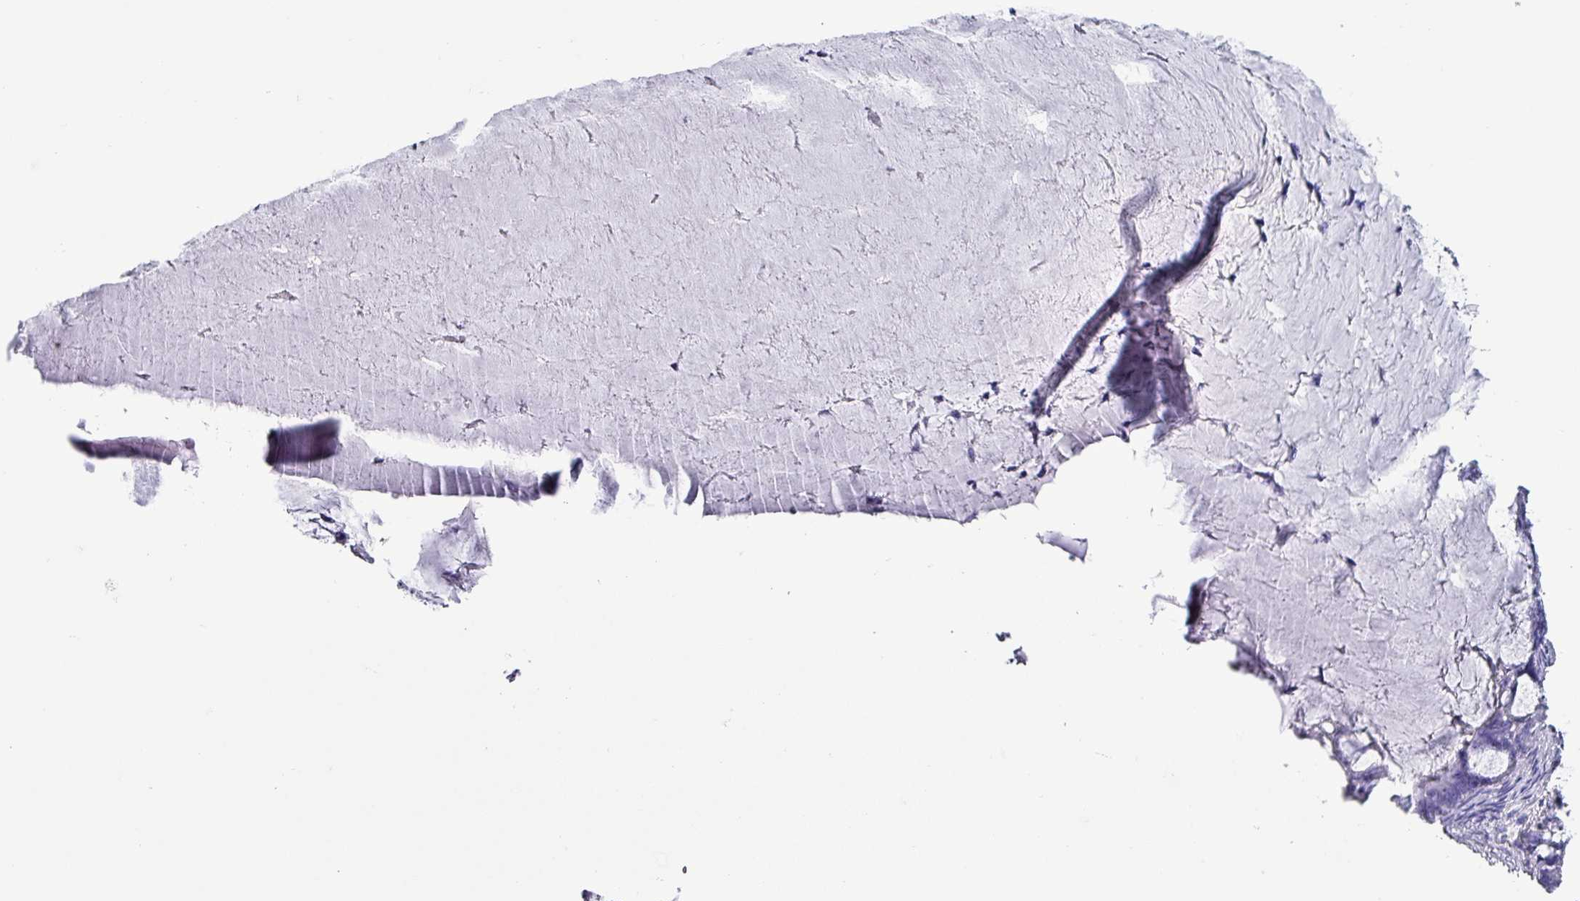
{"staining": {"intensity": "negative", "quantity": "none", "location": "none"}, "tissue": "ovarian cancer", "cell_type": "Tumor cells", "image_type": "cancer", "snomed": [{"axis": "morphology", "description": "Cystadenocarcinoma, mucinous, NOS"}, {"axis": "topography", "description": "Ovary"}], "caption": "Ovarian cancer stained for a protein using IHC shows no expression tumor cells.", "gene": "KRT6C", "patient": {"sex": "female", "age": 61}}